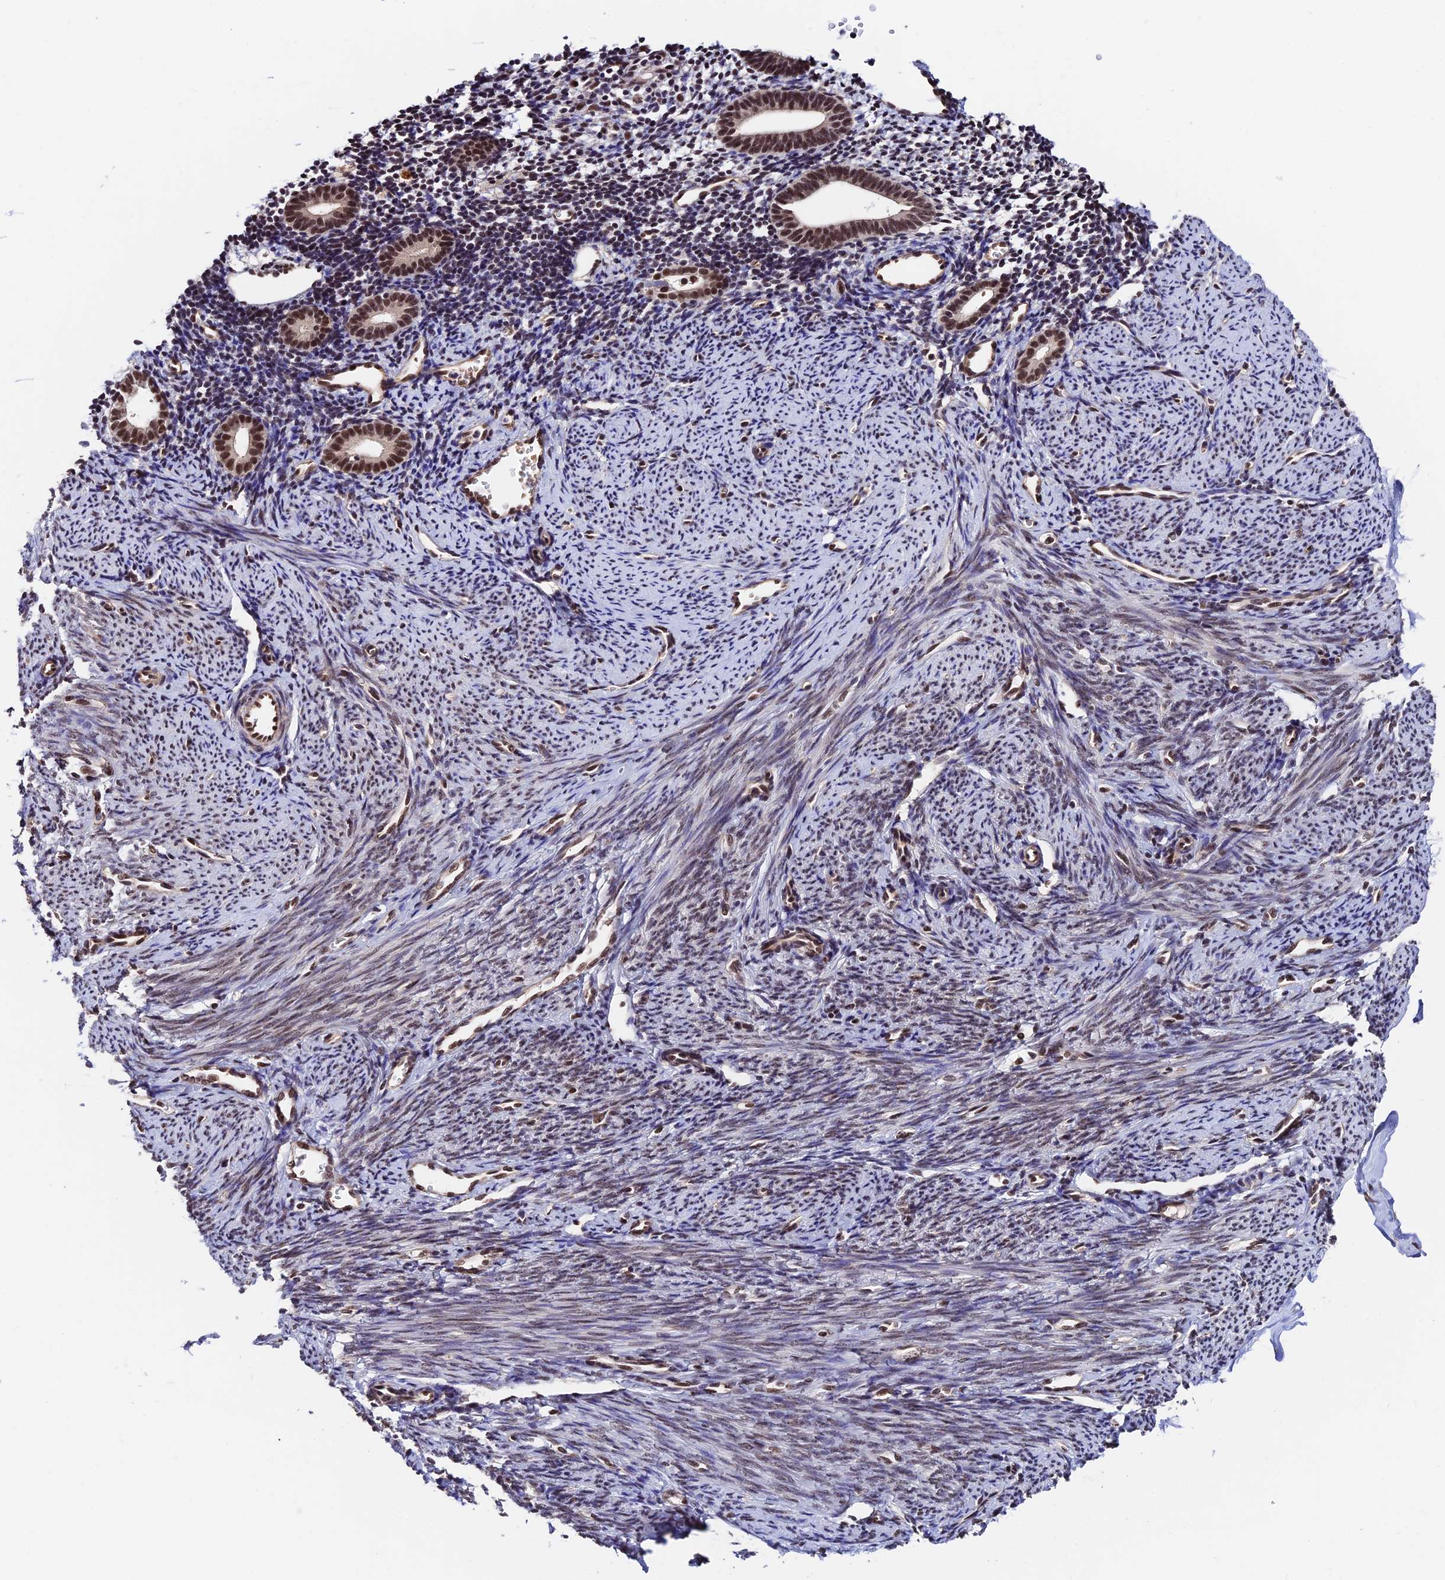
{"staining": {"intensity": "moderate", "quantity": "25%-75%", "location": "nuclear"}, "tissue": "endometrium", "cell_type": "Cells in endometrial stroma", "image_type": "normal", "snomed": [{"axis": "morphology", "description": "Normal tissue, NOS"}, {"axis": "topography", "description": "Endometrium"}], "caption": "Immunohistochemical staining of unremarkable endometrium displays 25%-75% levels of moderate nuclear protein expression in approximately 25%-75% of cells in endometrial stroma.", "gene": "RBM42", "patient": {"sex": "female", "age": 56}}